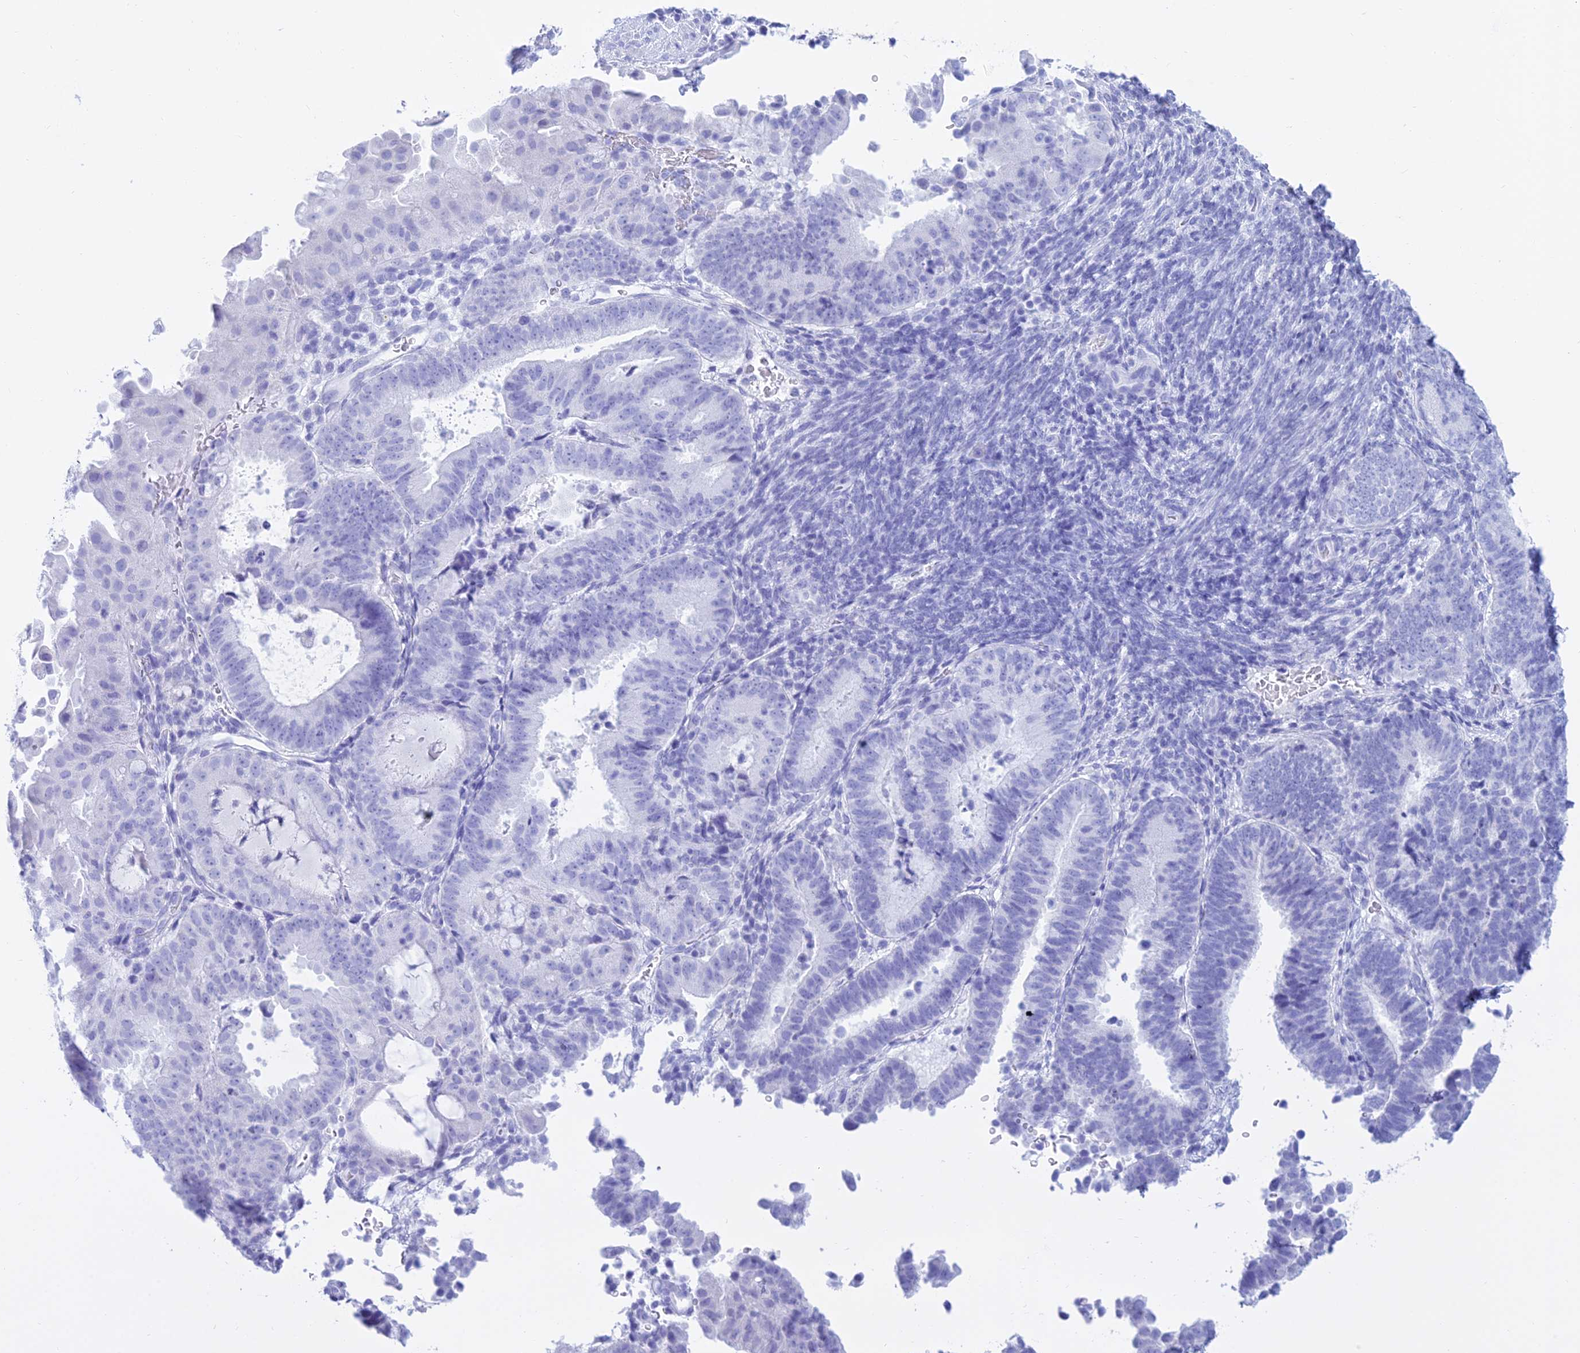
{"staining": {"intensity": "negative", "quantity": "none", "location": "none"}, "tissue": "endometrial cancer", "cell_type": "Tumor cells", "image_type": "cancer", "snomed": [{"axis": "morphology", "description": "Adenocarcinoma, NOS"}, {"axis": "topography", "description": "Endometrium"}], "caption": "Endometrial cancer was stained to show a protein in brown. There is no significant expression in tumor cells. (Brightfield microscopy of DAB (3,3'-diaminobenzidine) immunohistochemistry at high magnification).", "gene": "PATE4", "patient": {"sex": "female", "age": 70}}